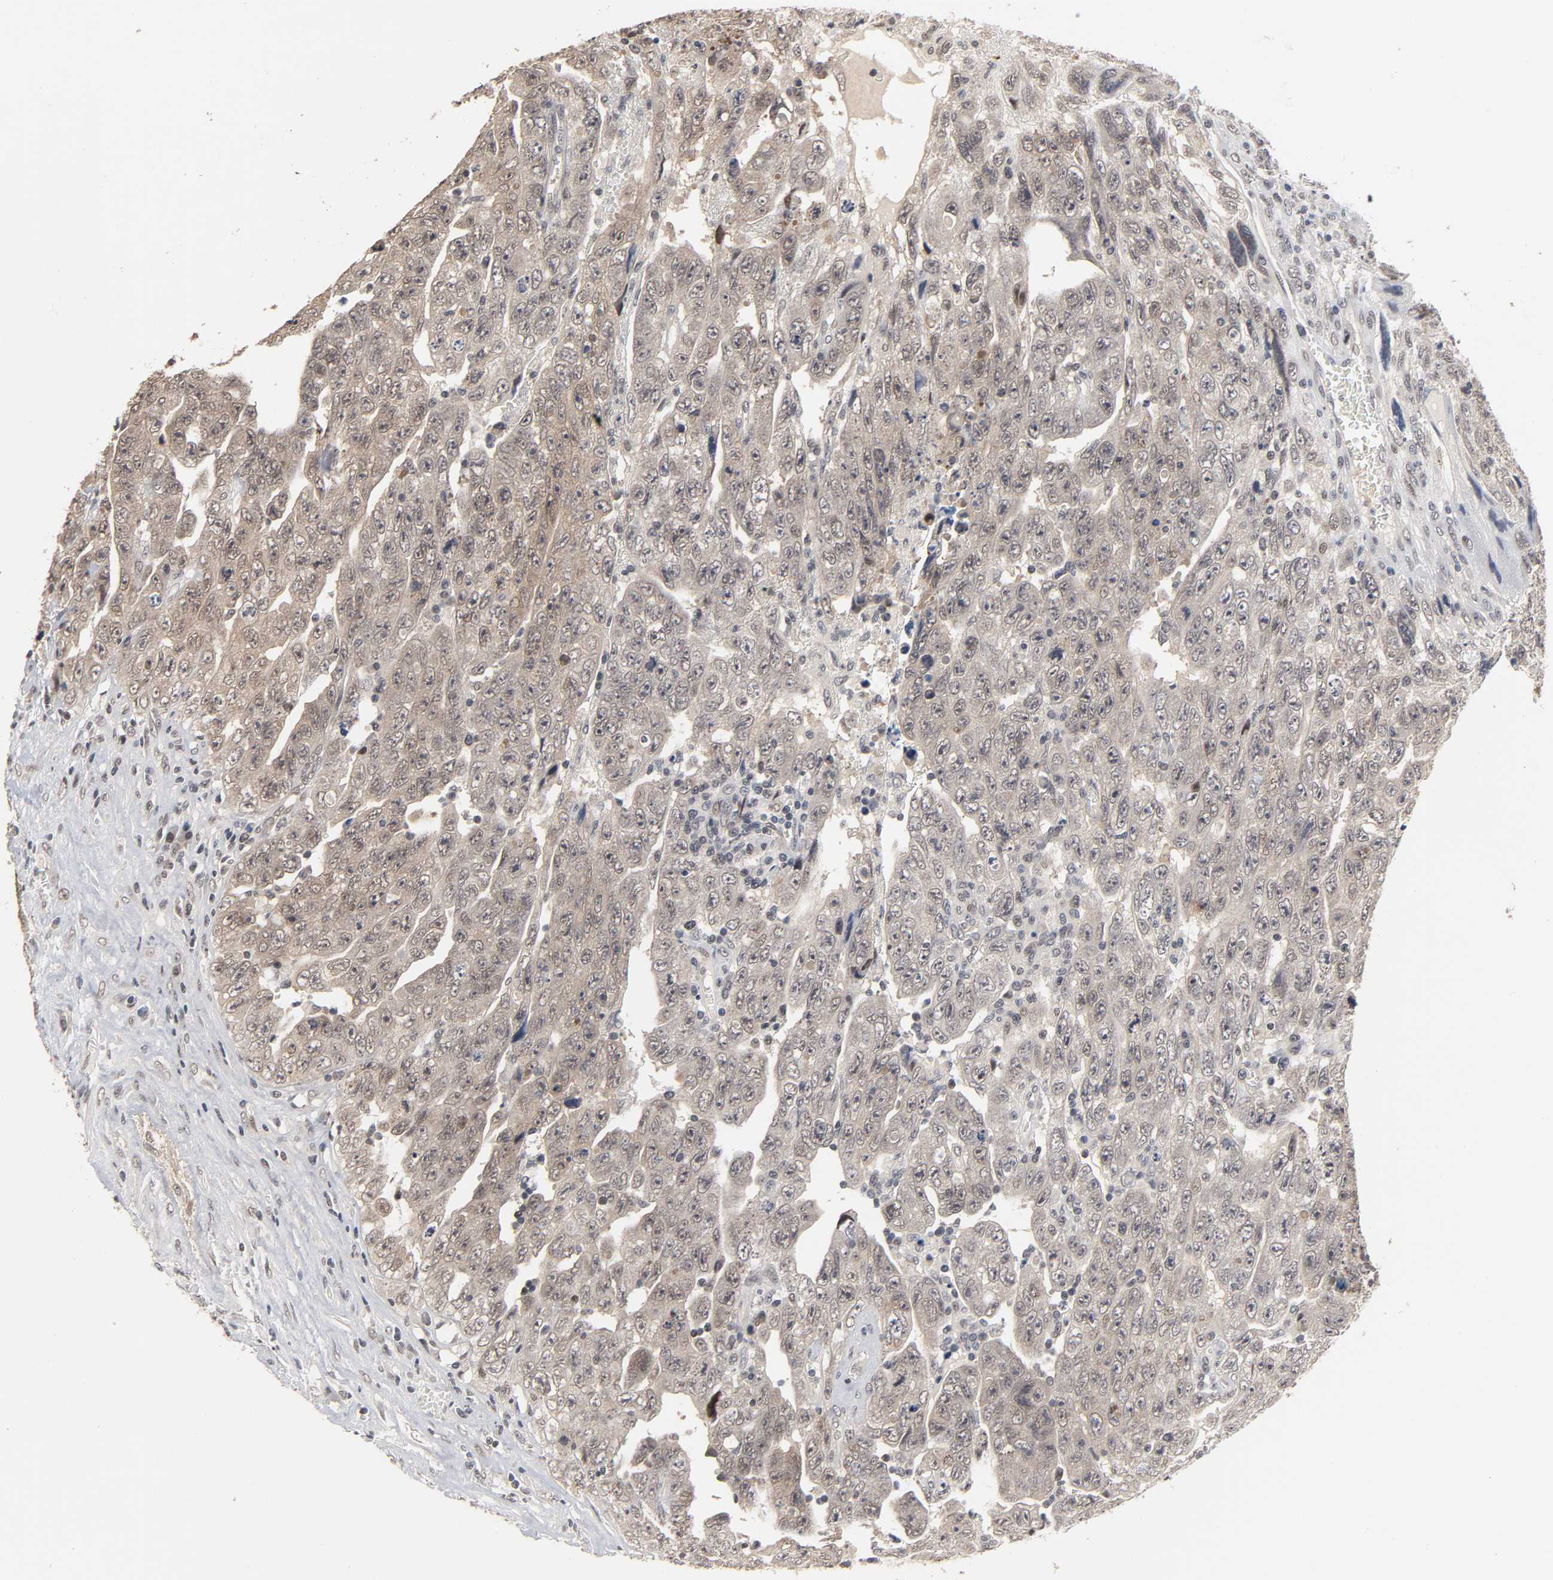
{"staining": {"intensity": "moderate", "quantity": ">75%", "location": "cytoplasmic/membranous"}, "tissue": "testis cancer", "cell_type": "Tumor cells", "image_type": "cancer", "snomed": [{"axis": "morphology", "description": "Carcinoma, Embryonal, NOS"}, {"axis": "topography", "description": "Testis"}], "caption": "Testis cancer tissue exhibits moderate cytoplasmic/membranous expression in approximately >75% of tumor cells", "gene": "HTR1E", "patient": {"sex": "male", "age": 28}}